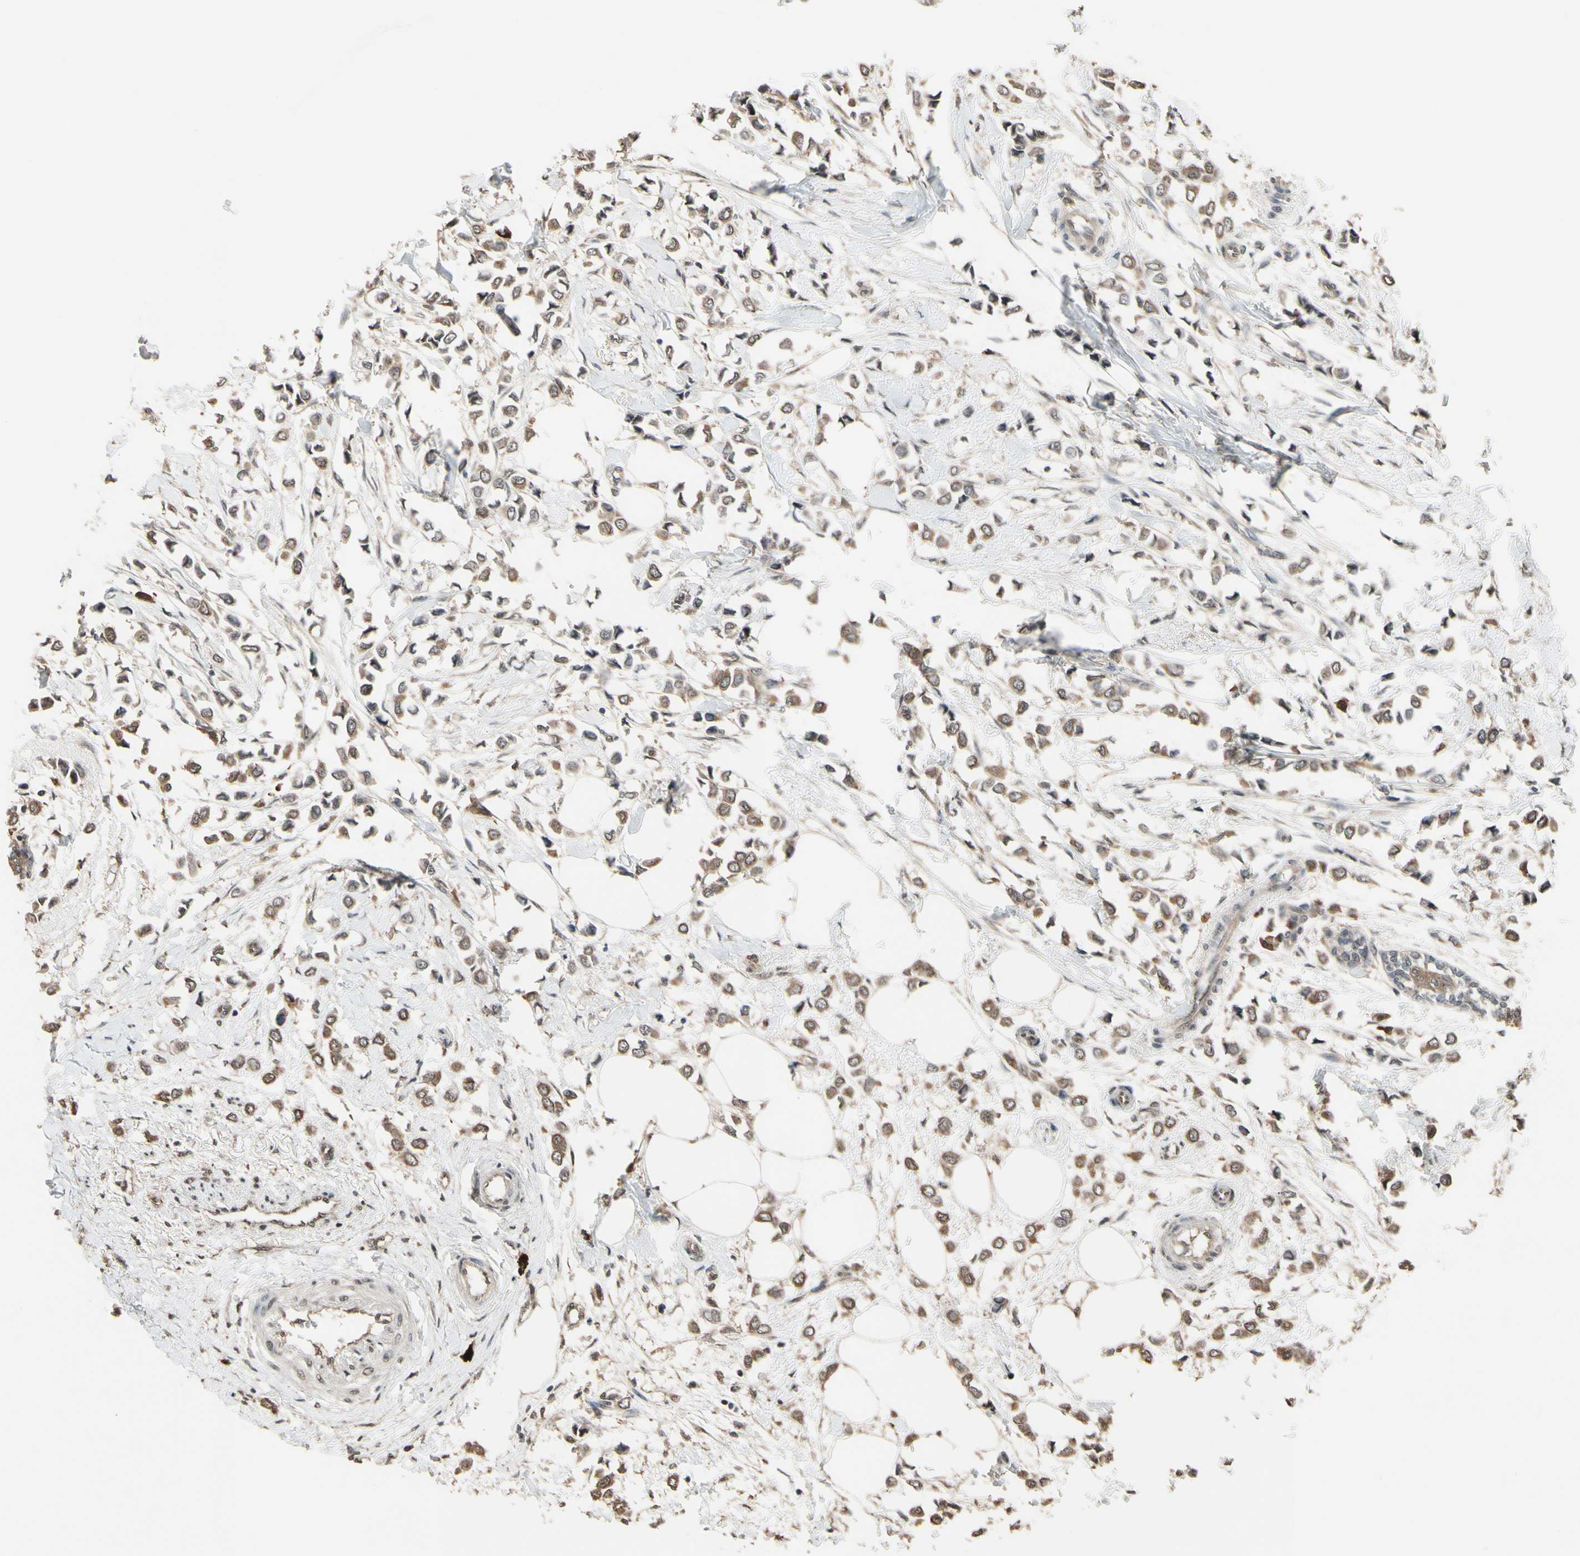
{"staining": {"intensity": "moderate", "quantity": ">75%", "location": "cytoplasmic/membranous"}, "tissue": "breast cancer", "cell_type": "Tumor cells", "image_type": "cancer", "snomed": [{"axis": "morphology", "description": "Lobular carcinoma"}, {"axis": "topography", "description": "Breast"}], "caption": "This is an image of immunohistochemistry (IHC) staining of lobular carcinoma (breast), which shows moderate staining in the cytoplasmic/membranous of tumor cells.", "gene": "PNPLA7", "patient": {"sex": "female", "age": 51}}